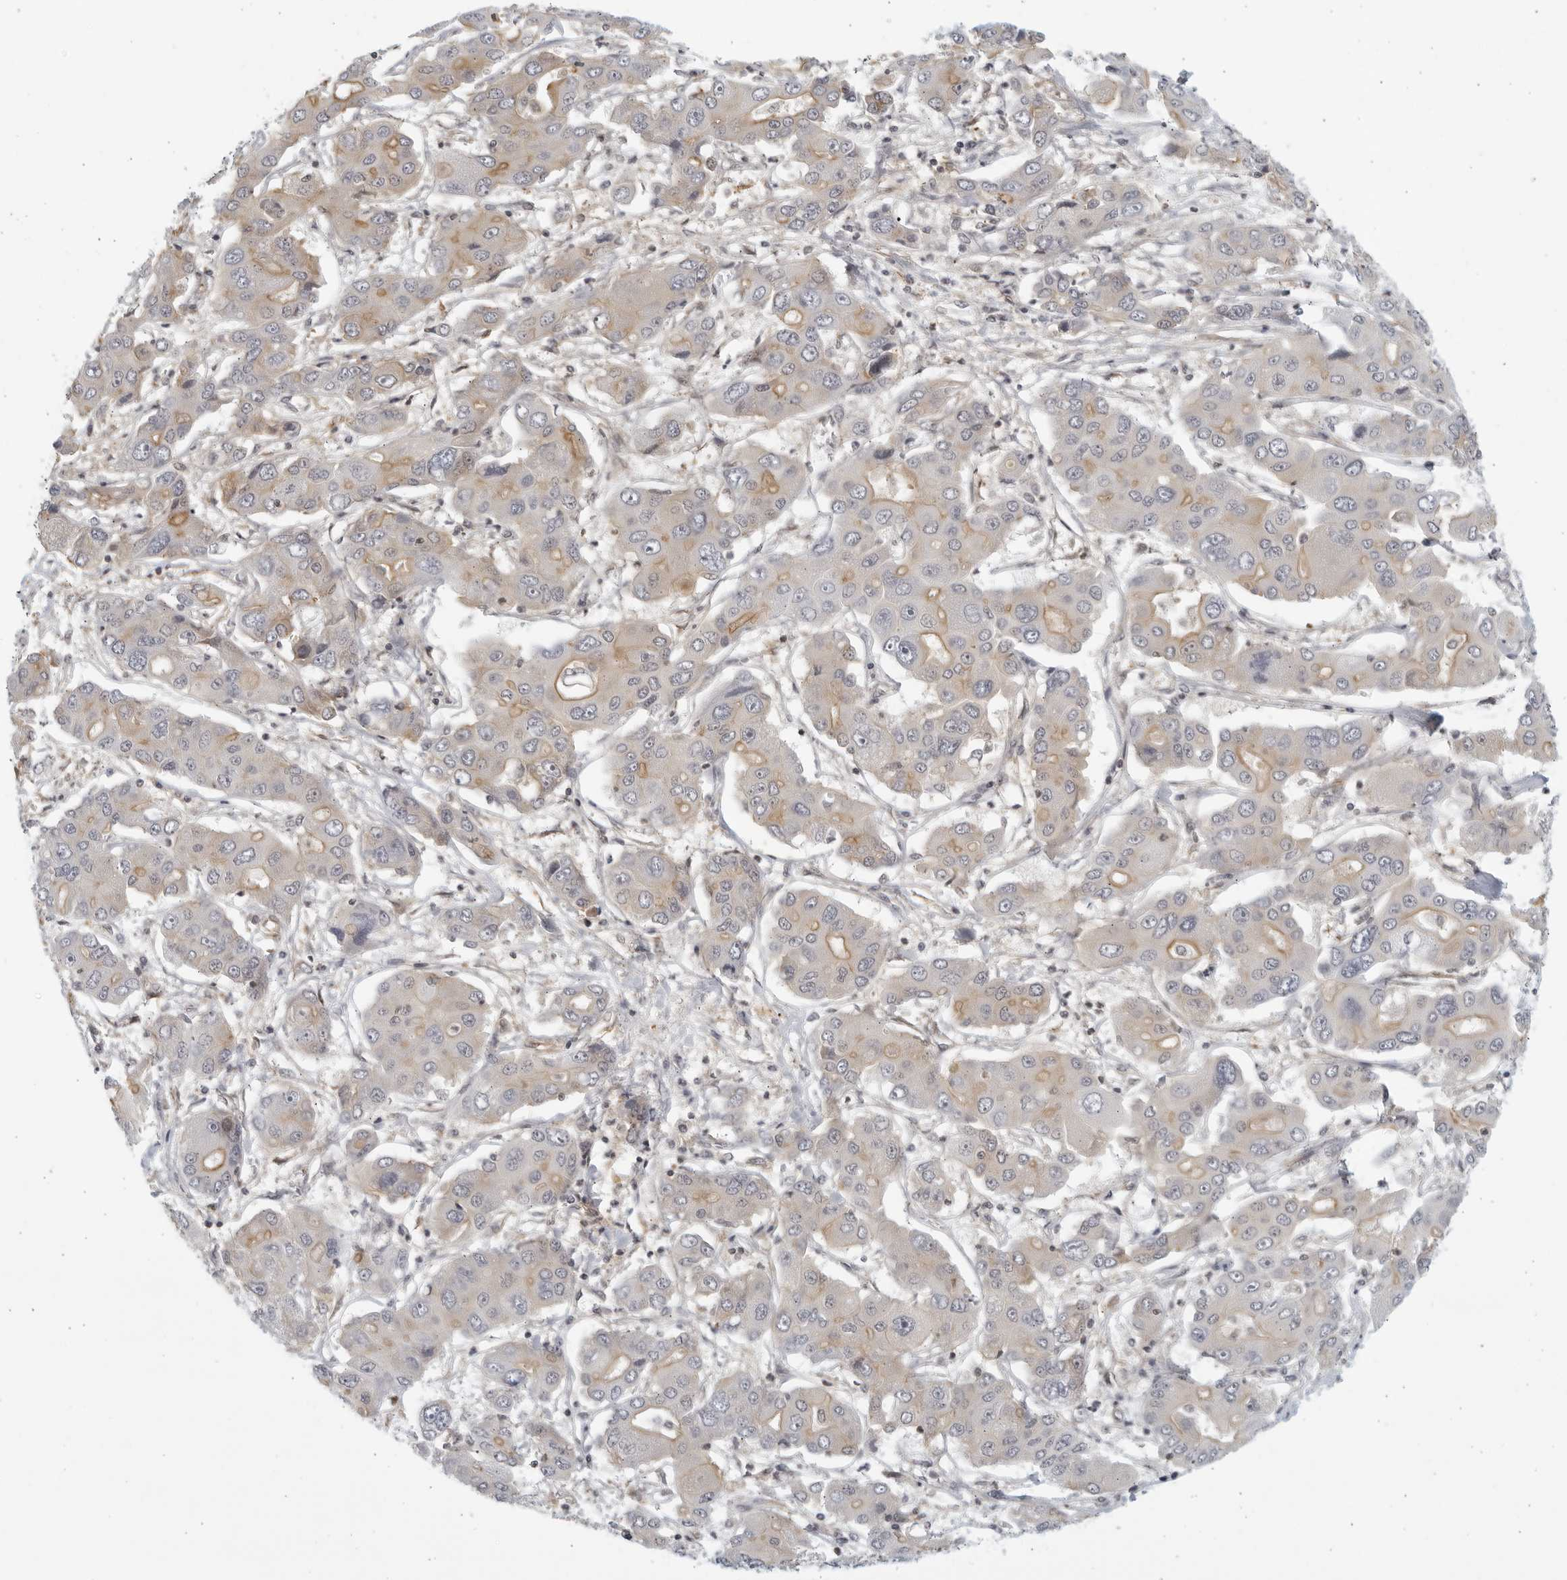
{"staining": {"intensity": "moderate", "quantity": "<25%", "location": "cytoplasmic/membranous"}, "tissue": "liver cancer", "cell_type": "Tumor cells", "image_type": "cancer", "snomed": [{"axis": "morphology", "description": "Cholangiocarcinoma"}, {"axis": "topography", "description": "Liver"}], "caption": "Immunohistochemical staining of human liver cancer (cholangiocarcinoma) reveals low levels of moderate cytoplasmic/membranous positivity in about <25% of tumor cells.", "gene": "SERTAD4", "patient": {"sex": "male", "age": 67}}